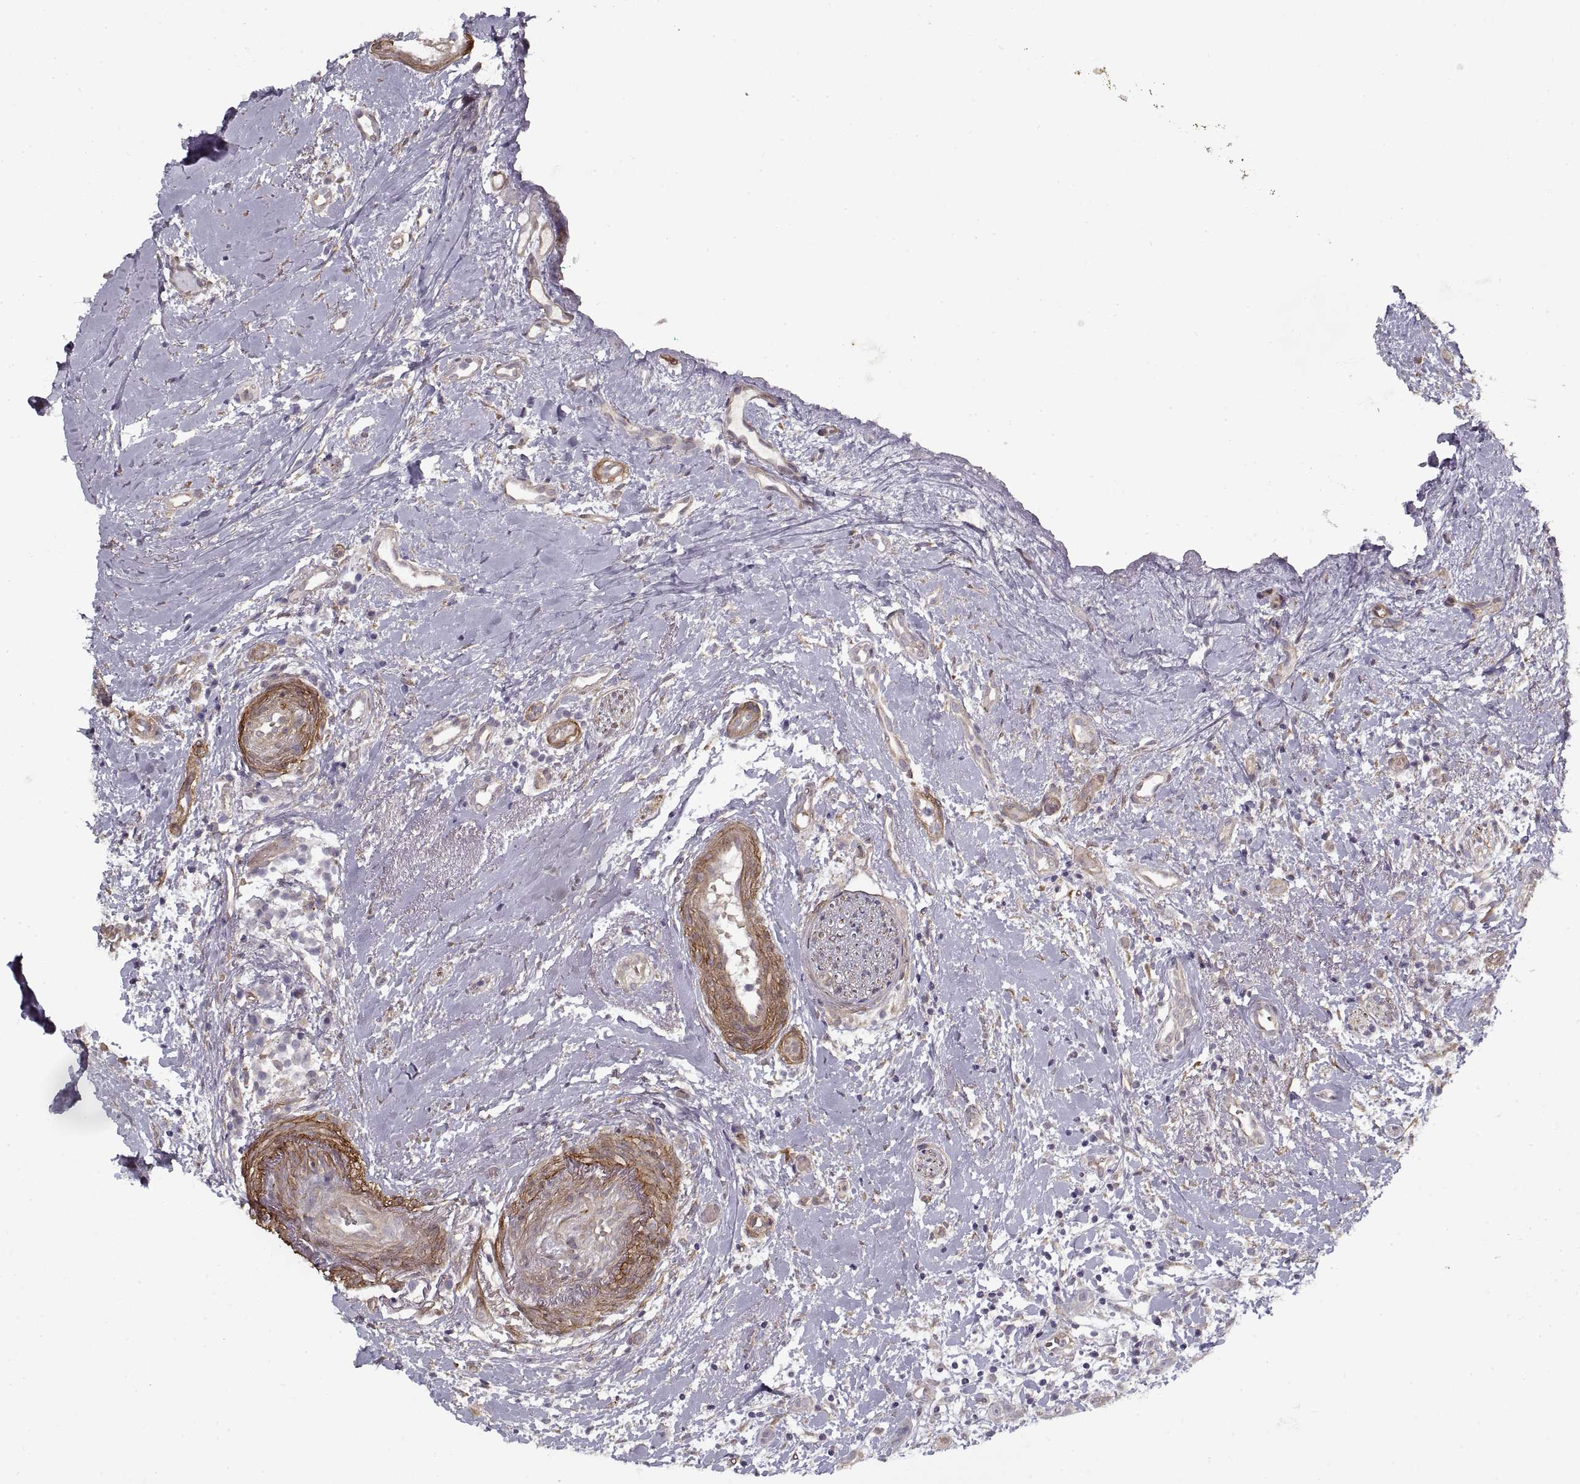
{"staining": {"intensity": "negative", "quantity": "none", "location": "none"}, "tissue": "head and neck cancer", "cell_type": "Tumor cells", "image_type": "cancer", "snomed": [{"axis": "morphology", "description": "Normal tissue, NOS"}, {"axis": "morphology", "description": "Squamous cell carcinoma, NOS"}, {"axis": "topography", "description": "Oral tissue"}, {"axis": "topography", "description": "Salivary gland"}, {"axis": "topography", "description": "Head-Neck"}], "caption": "The image shows no significant staining in tumor cells of head and neck cancer (squamous cell carcinoma). (Immunohistochemistry (ihc), brightfield microscopy, high magnification).", "gene": "LAMB2", "patient": {"sex": "female", "age": 62}}